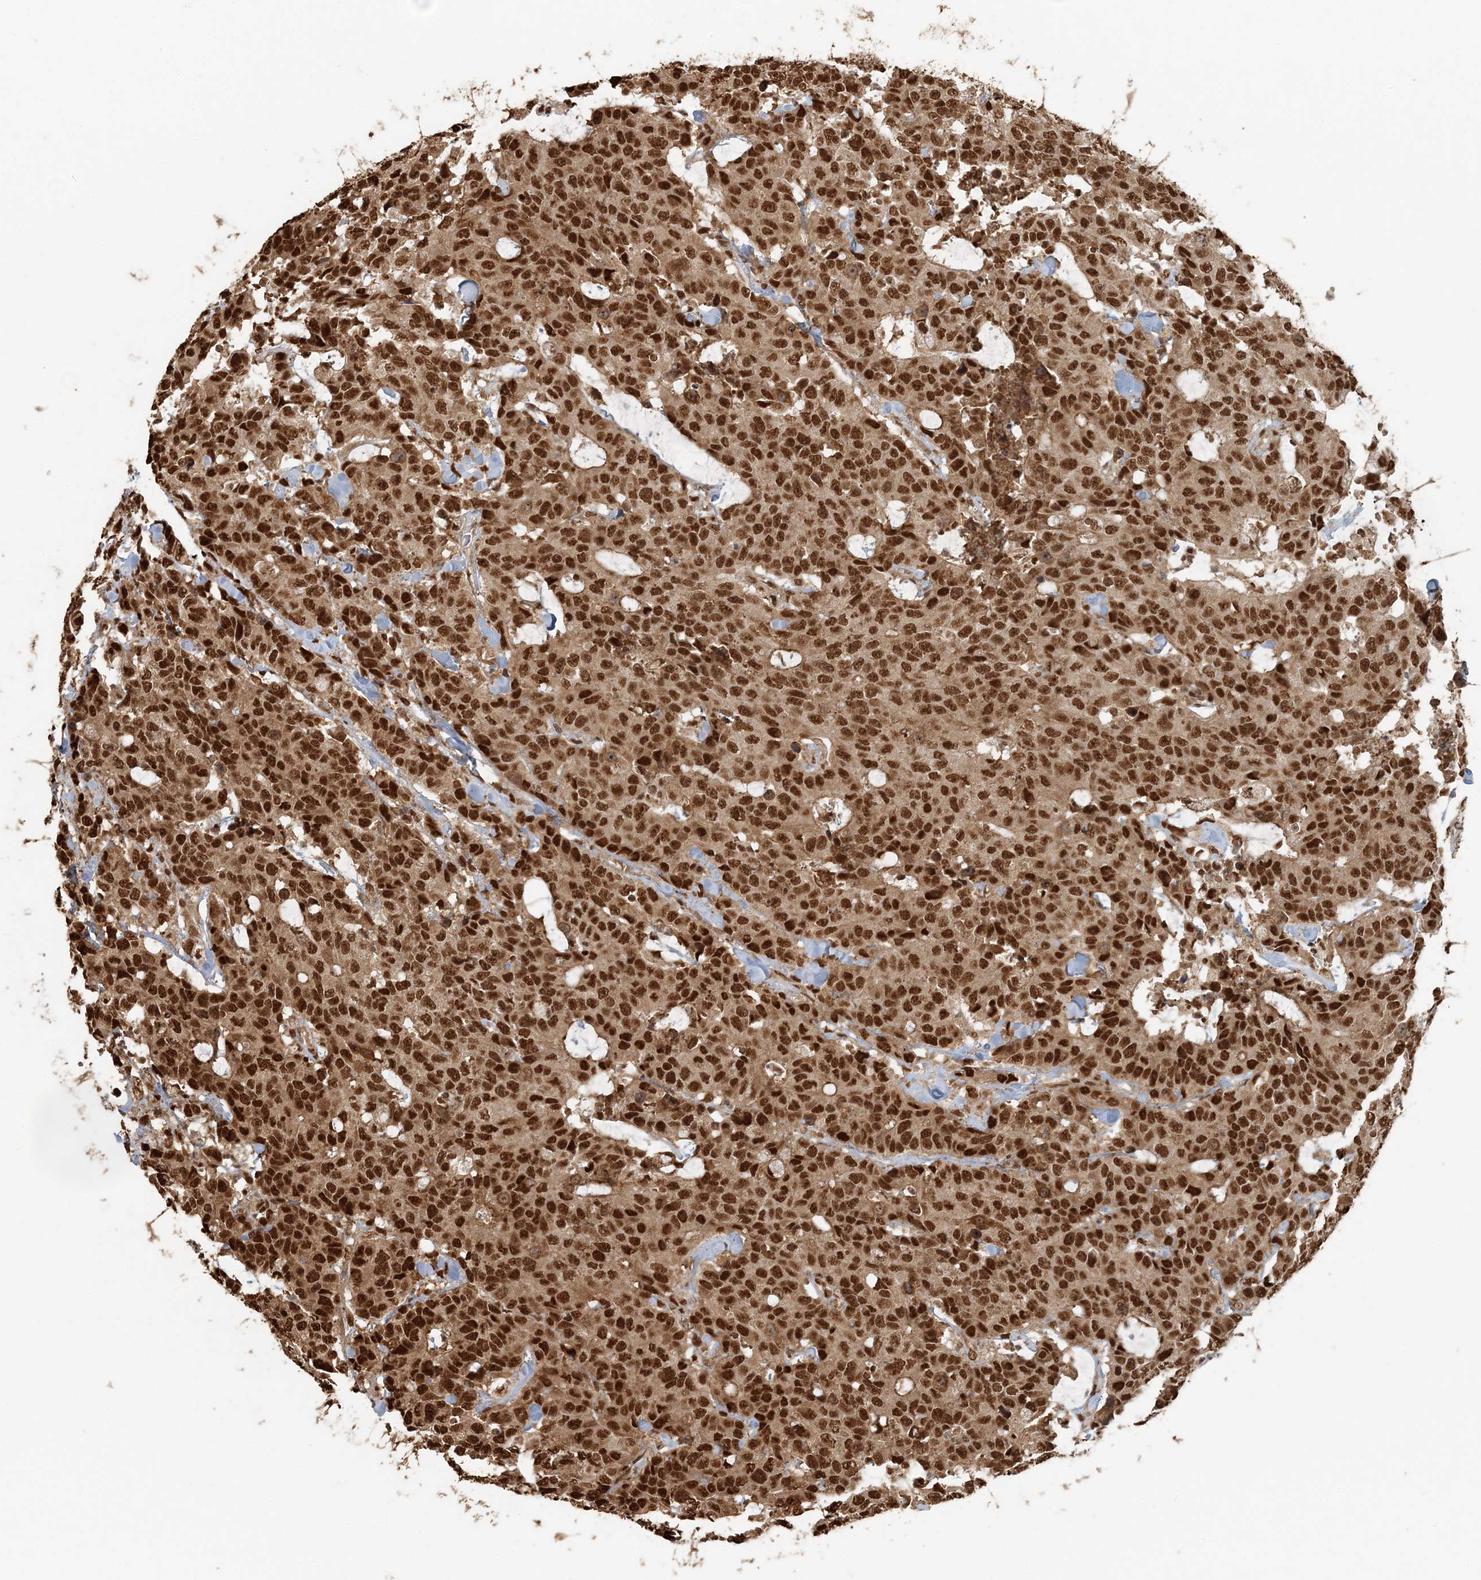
{"staining": {"intensity": "moderate", "quantity": ">75%", "location": "nuclear"}, "tissue": "colorectal cancer", "cell_type": "Tumor cells", "image_type": "cancer", "snomed": [{"axis": "morphology", "description": "Adenocarcinoma, NOS"}, {"axis": "topography", "description": "Colon"}], "caption": "Immunohistochemical staining of human colorectal adenocarcinoma displays medium levels of moderate nuclear staining in about >75% of tumor cells.", "gene": "ARHGAP35", "patient": {"sex": "female", "age": 86}}